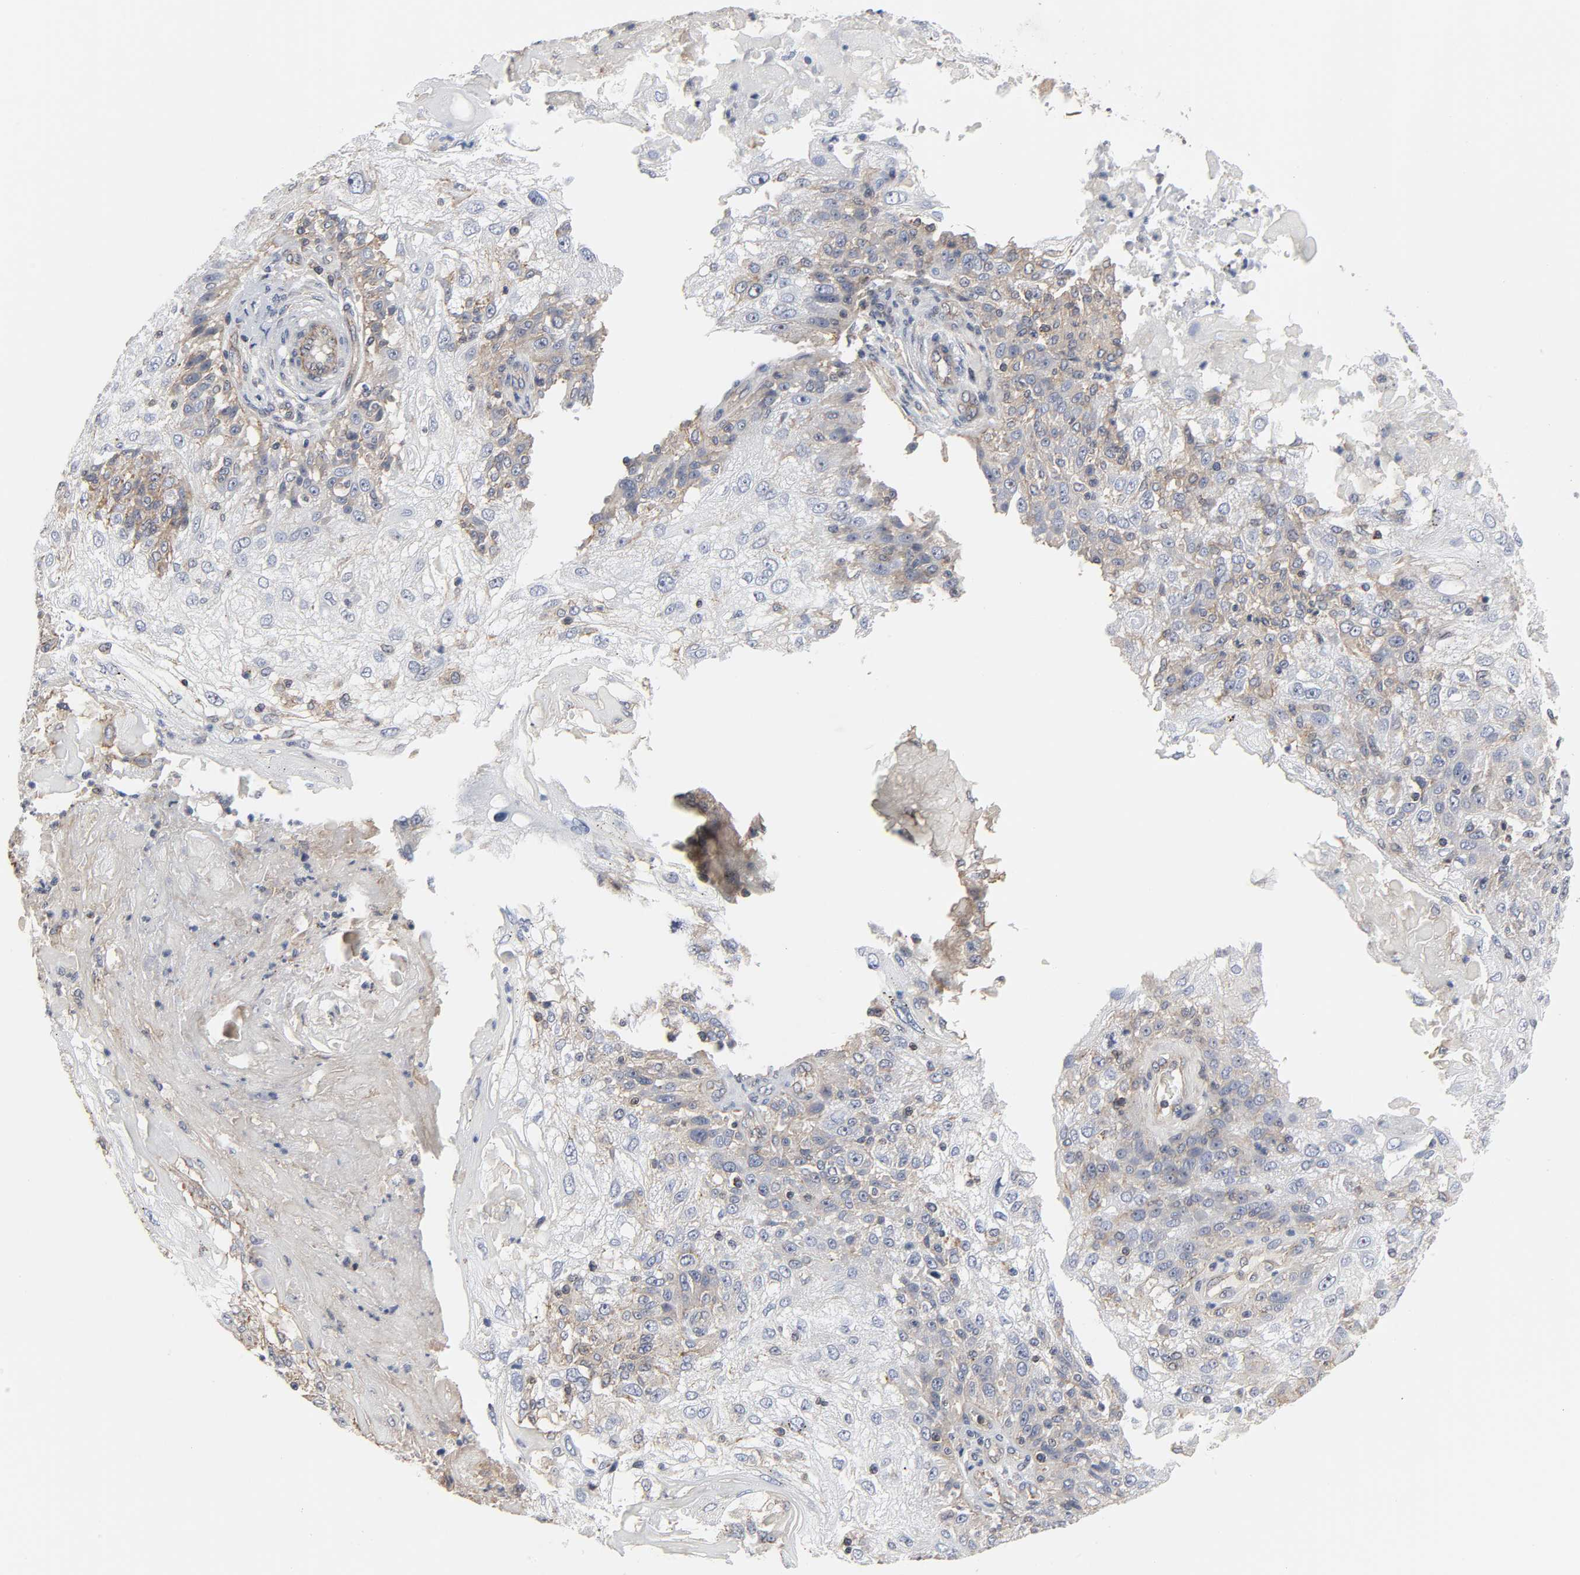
{"staining": {"intensity": "weak", "quantity": "<25%", "location": "cytoplasmic/membranous"}, "tissue": "skin cancer", "cell_type": "Tumor cells", "image_type": "cancer", "snomed": [{"axis": "morphology", "description": "Normal tissue, NOS"}, {"axis": "morphology", "description": "Squamous cell carcinoma, NOS"}, {"axis": "topography", "description": "Skin"}], "caption": "Skin cancer (squamous cell carcinoma) stained for a protein using immunohistochemistry exhibits no positivity tumor cells.", "gene": "DDX10", "patient": {"sex": "female", "age": 83}}